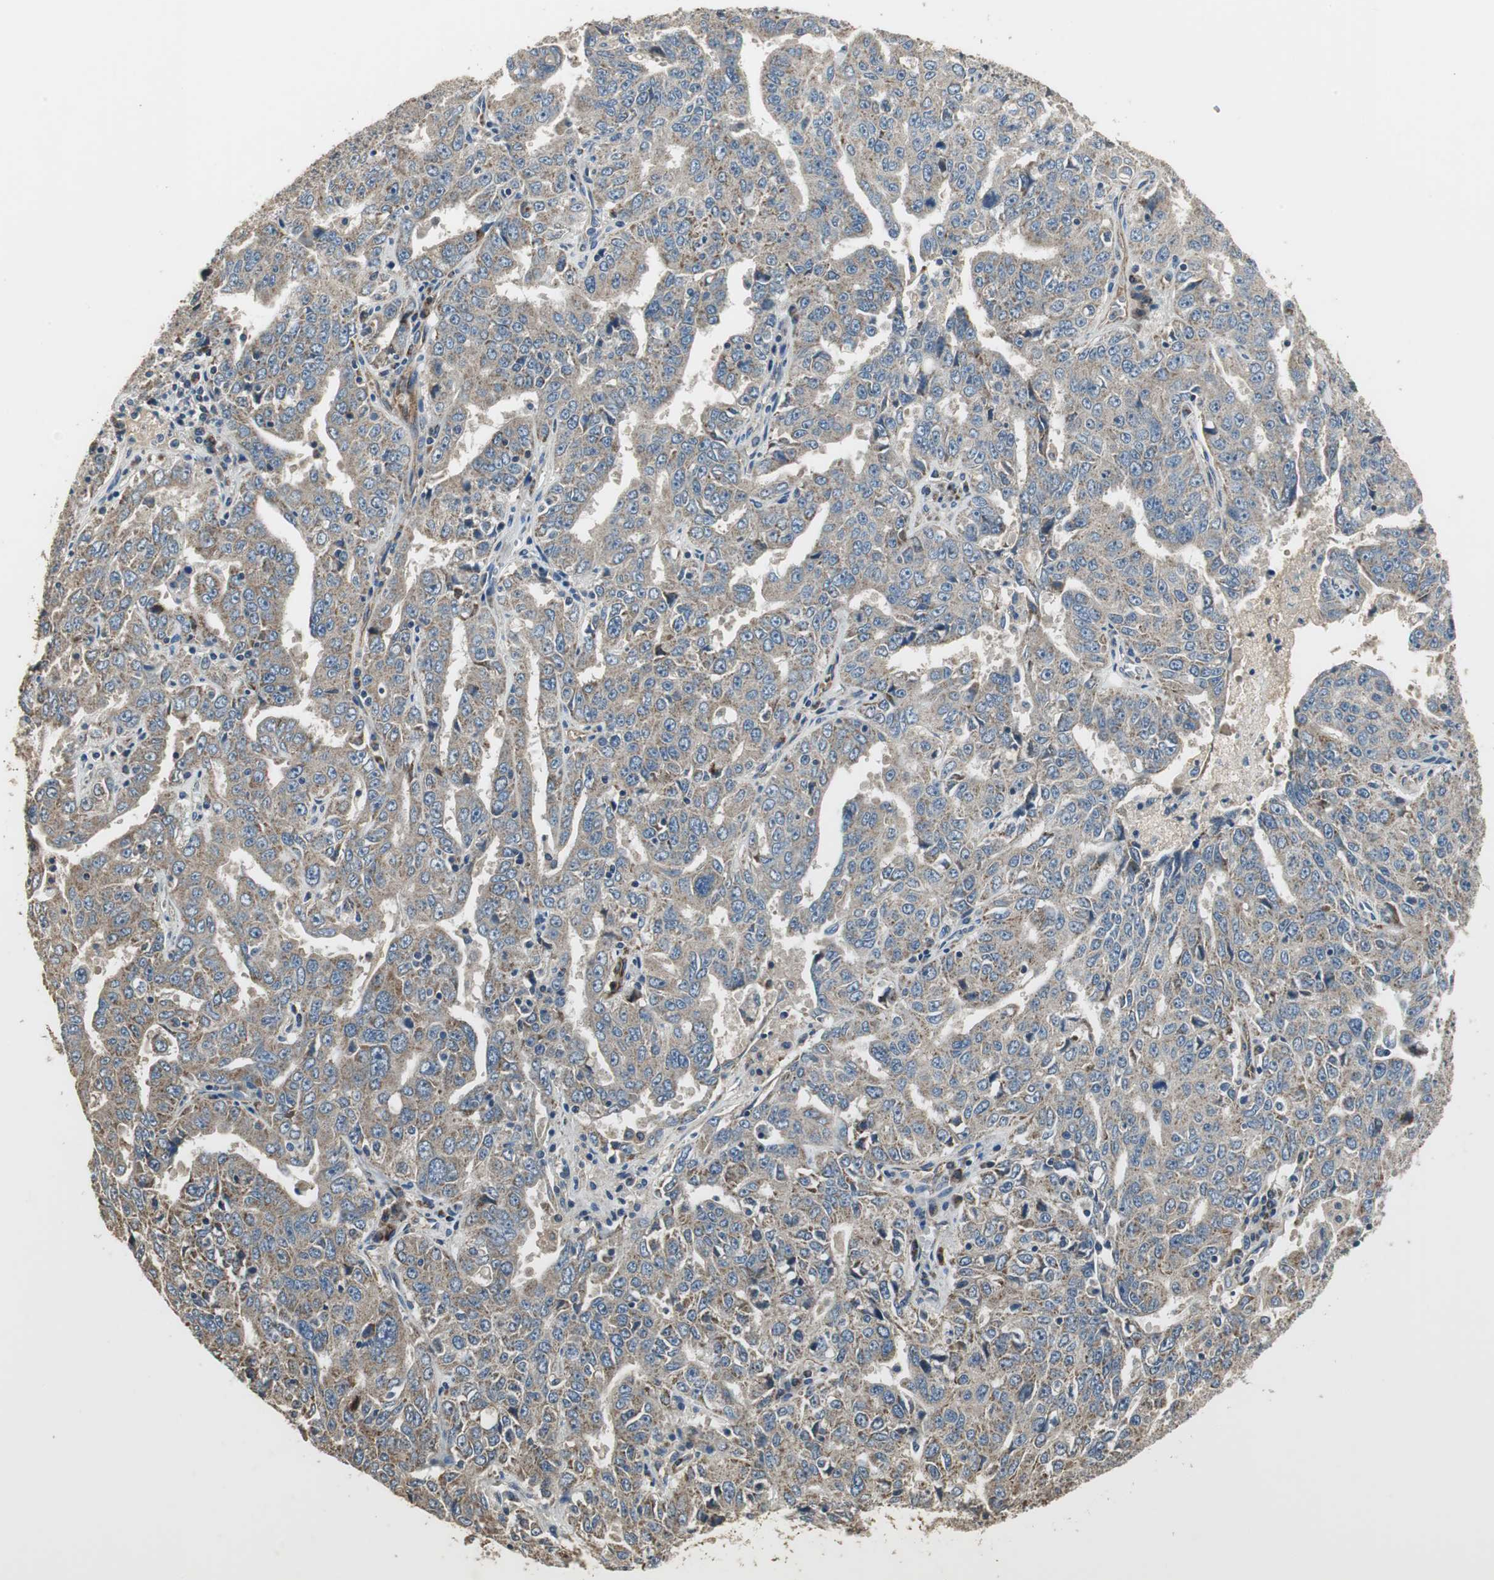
{"staining": {"intensity": "weak", "quantity": ">75%", "location": "cytoplasmic/membranous"}, "tissue": "ovarian cancer", "cell_type": "Tumor cells", "image_type": "cancer", "snomed": [{"axis": "morphology", "description": "Carcinoma, endometroid"}, {"axis": "topography", "description": "Ovary"}], "caption": "This is a histology image of IHC staining of ovarian cancer, which shows weak positivity in the cytoplasmic/membranous of tumor cells.", "gene": "MSTO1", "patient": {"sex": "female", "age": 62}}